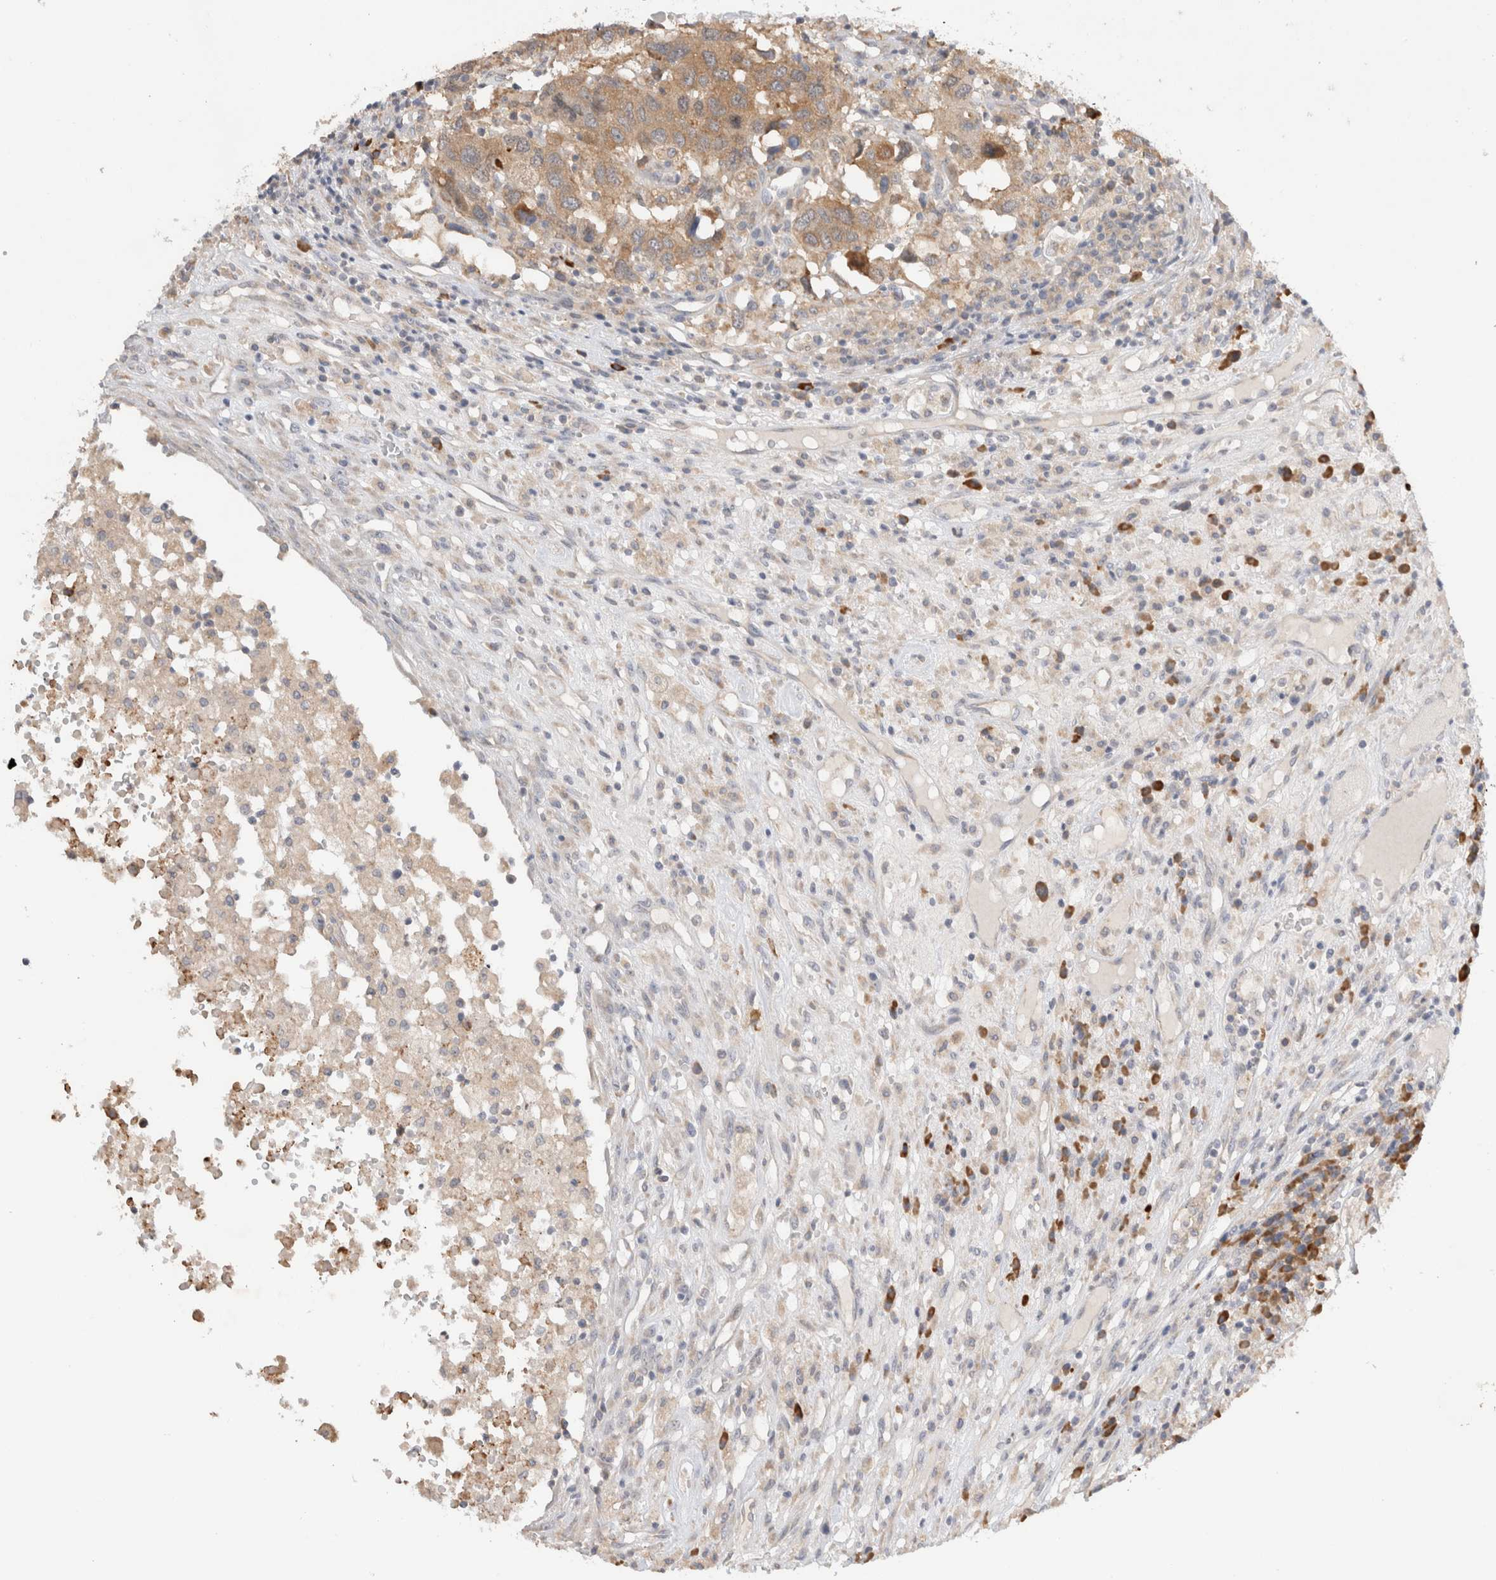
{"staining": {"intensity": "weak", "quantity": "25%-75%", "location": "cytoplasmic/membranous"}, "tissue": "head and neck cancer", "cell_type": "Tumor cells", "image_type": "cancer", "snomed": [{"axis": "morphology", "description": "Squamous cell carcinoma, NOS"}, {"axis": "topography", "description": "Head-Neck"}], "caption": "Head and neck squamous cell carcinoma stained for a protein shows weak cytoplasmic/membranous positivity in tumor cells.", "gene": "NEDD4L", "patient": {"sex": "male", "age": 66}}